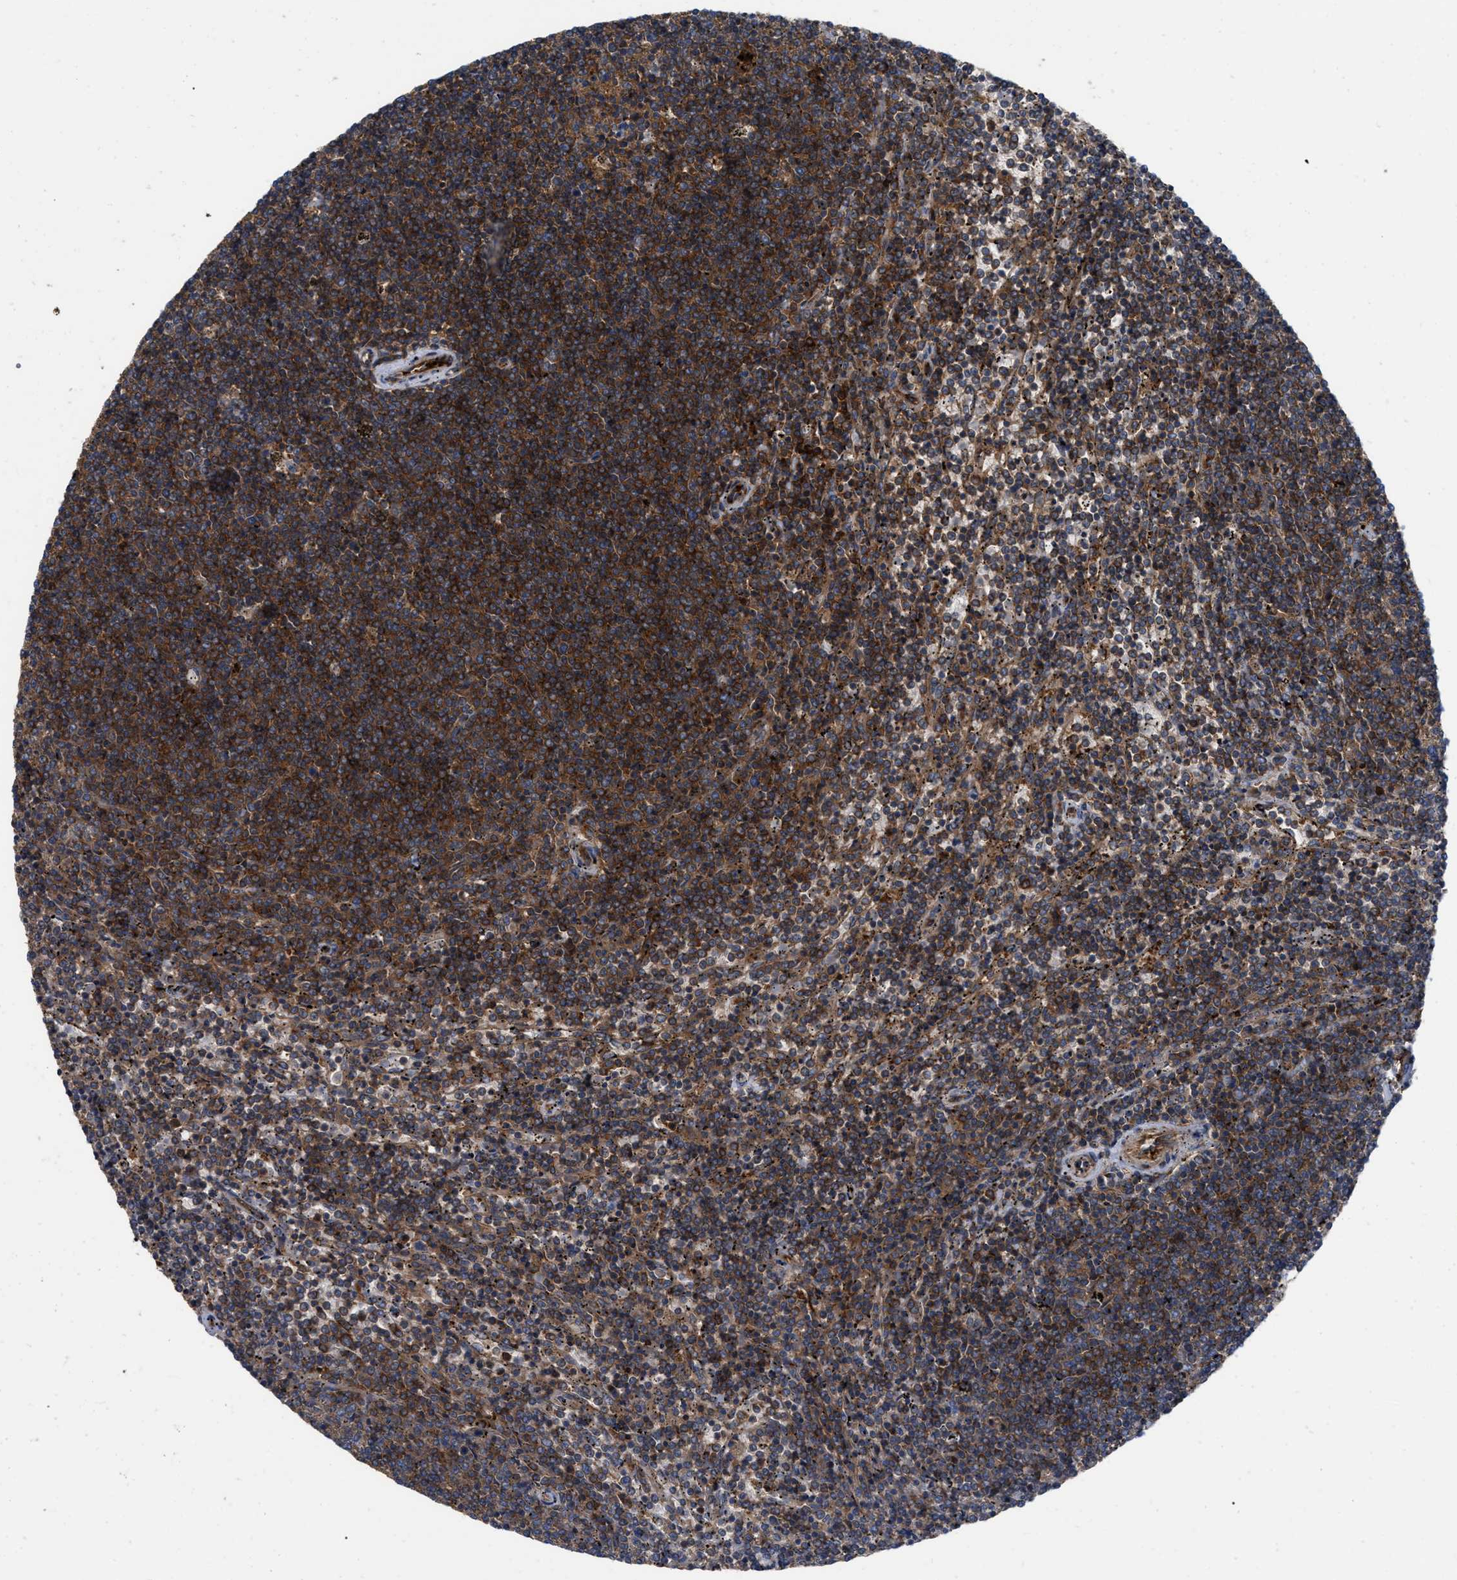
{"staining": {"intensity": "moderate", "quantity": ">75%", "location": "cytoplasmic/membranous"}, "tissue": "lymphoma", "cell_type": "Tumor cells", "image_type": "cancer", "snomed": [{"axis": "morphology", "description": "Malignant lymphoma, non-Hodgkin's type, Low grade"}, {"axis": "topography", "description": "Spleen"}], "caption": "Tumor cells reveal medium levels of moderate cytoplasmic/membranous staining in approximately >75% of cells in low-grade malignant lymphoma, non-Hodgkin's type.", "gene": "RABEP1", "patient": {"sex": "female", "age": 50}}